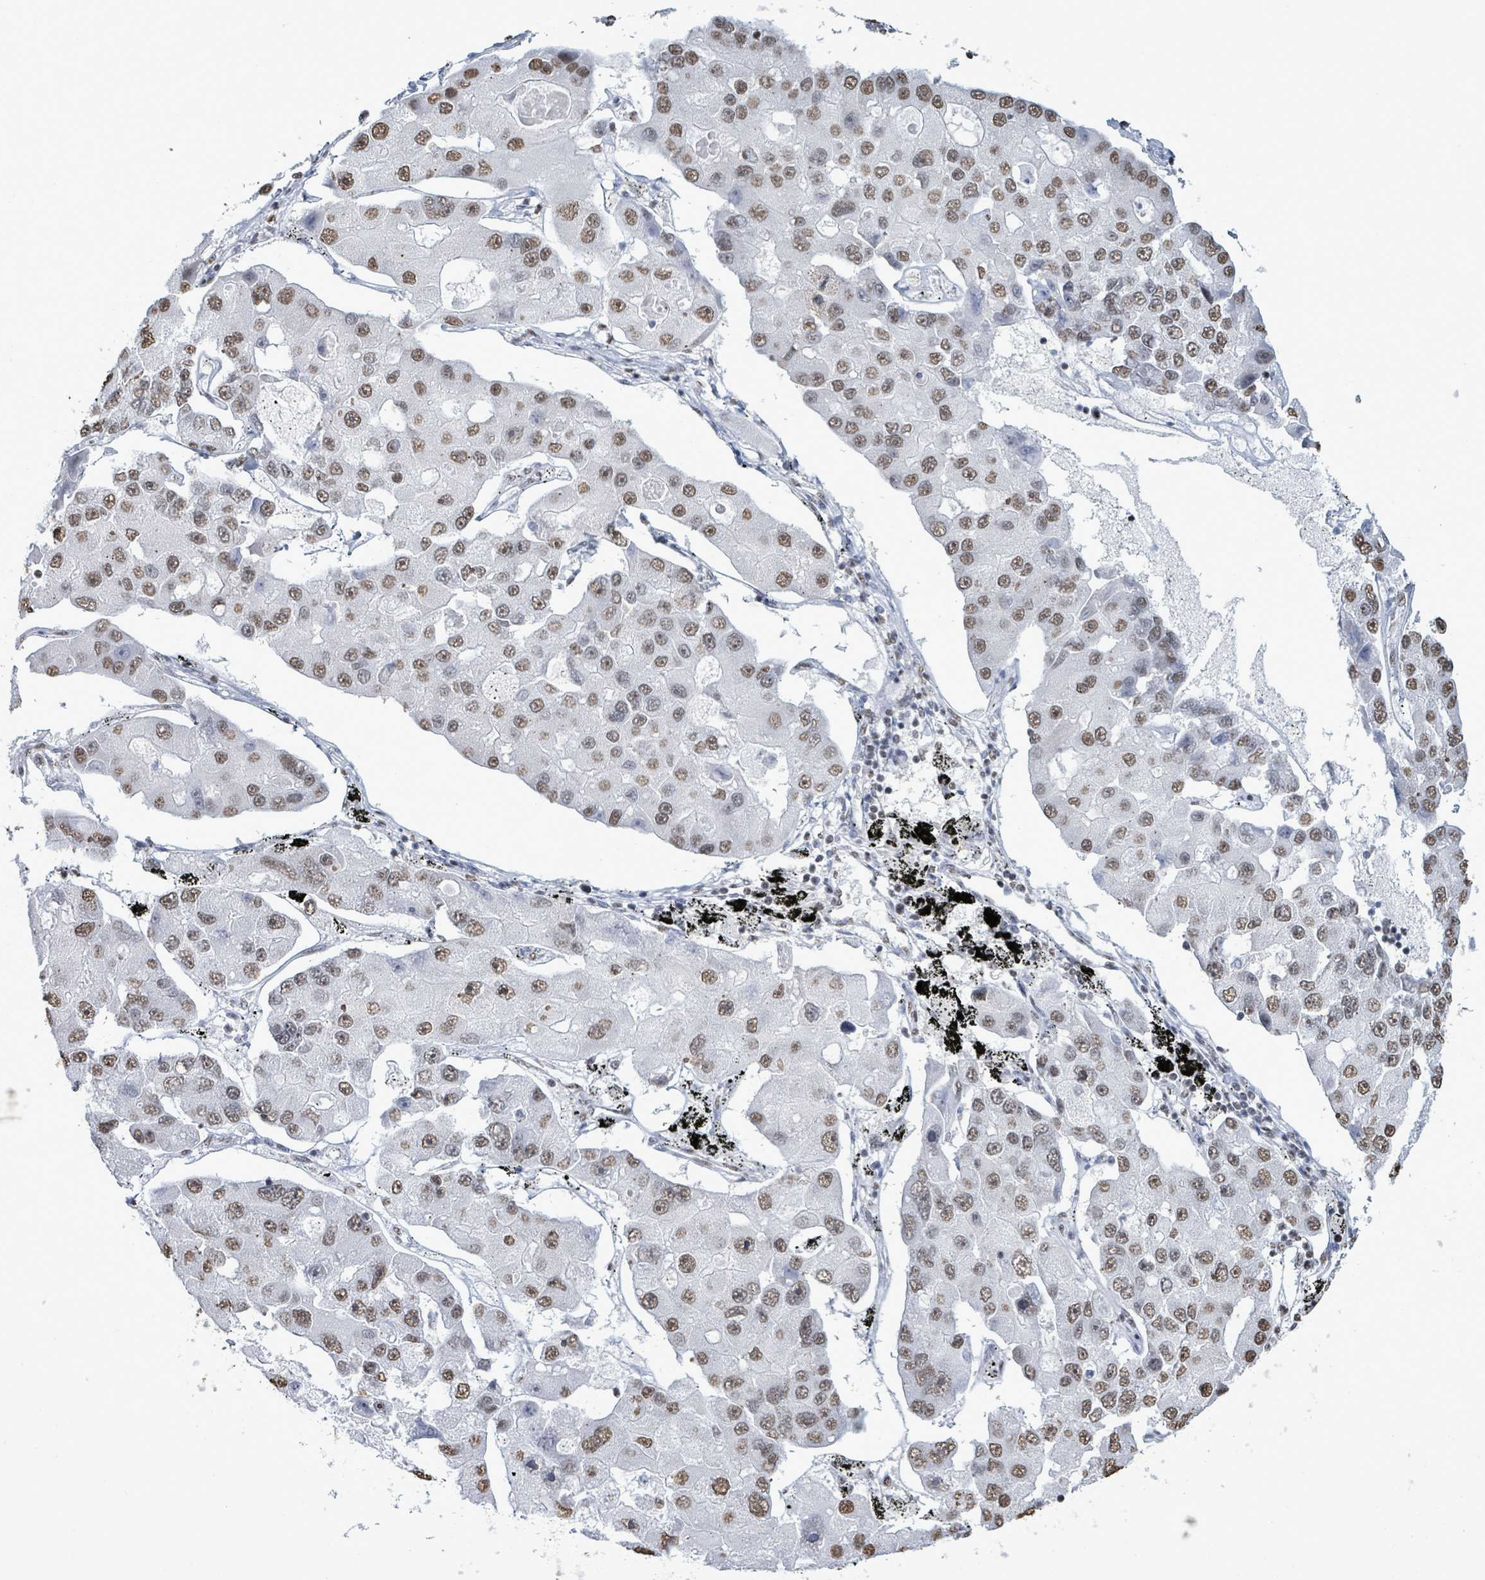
{"staining": {"intensity": "weak", "quantity": ">75%", "location": "nuclear"}, "tissue": "lung cancer", "cell_type": "Tumor cells", "image_type": "cancer", "snomed": [{"axis": "morphology", "description": "Adenocarcinoma, NOS"}, {"axis": "topography", "description": "Lung"}], "caption": "Tumor cells exhibit low levels of weak nuclear expression in about >75% of cells in human lung adenocarcinoma.", "gene": "SAMD14", "patient": {"sex": "female", "age": 54}}